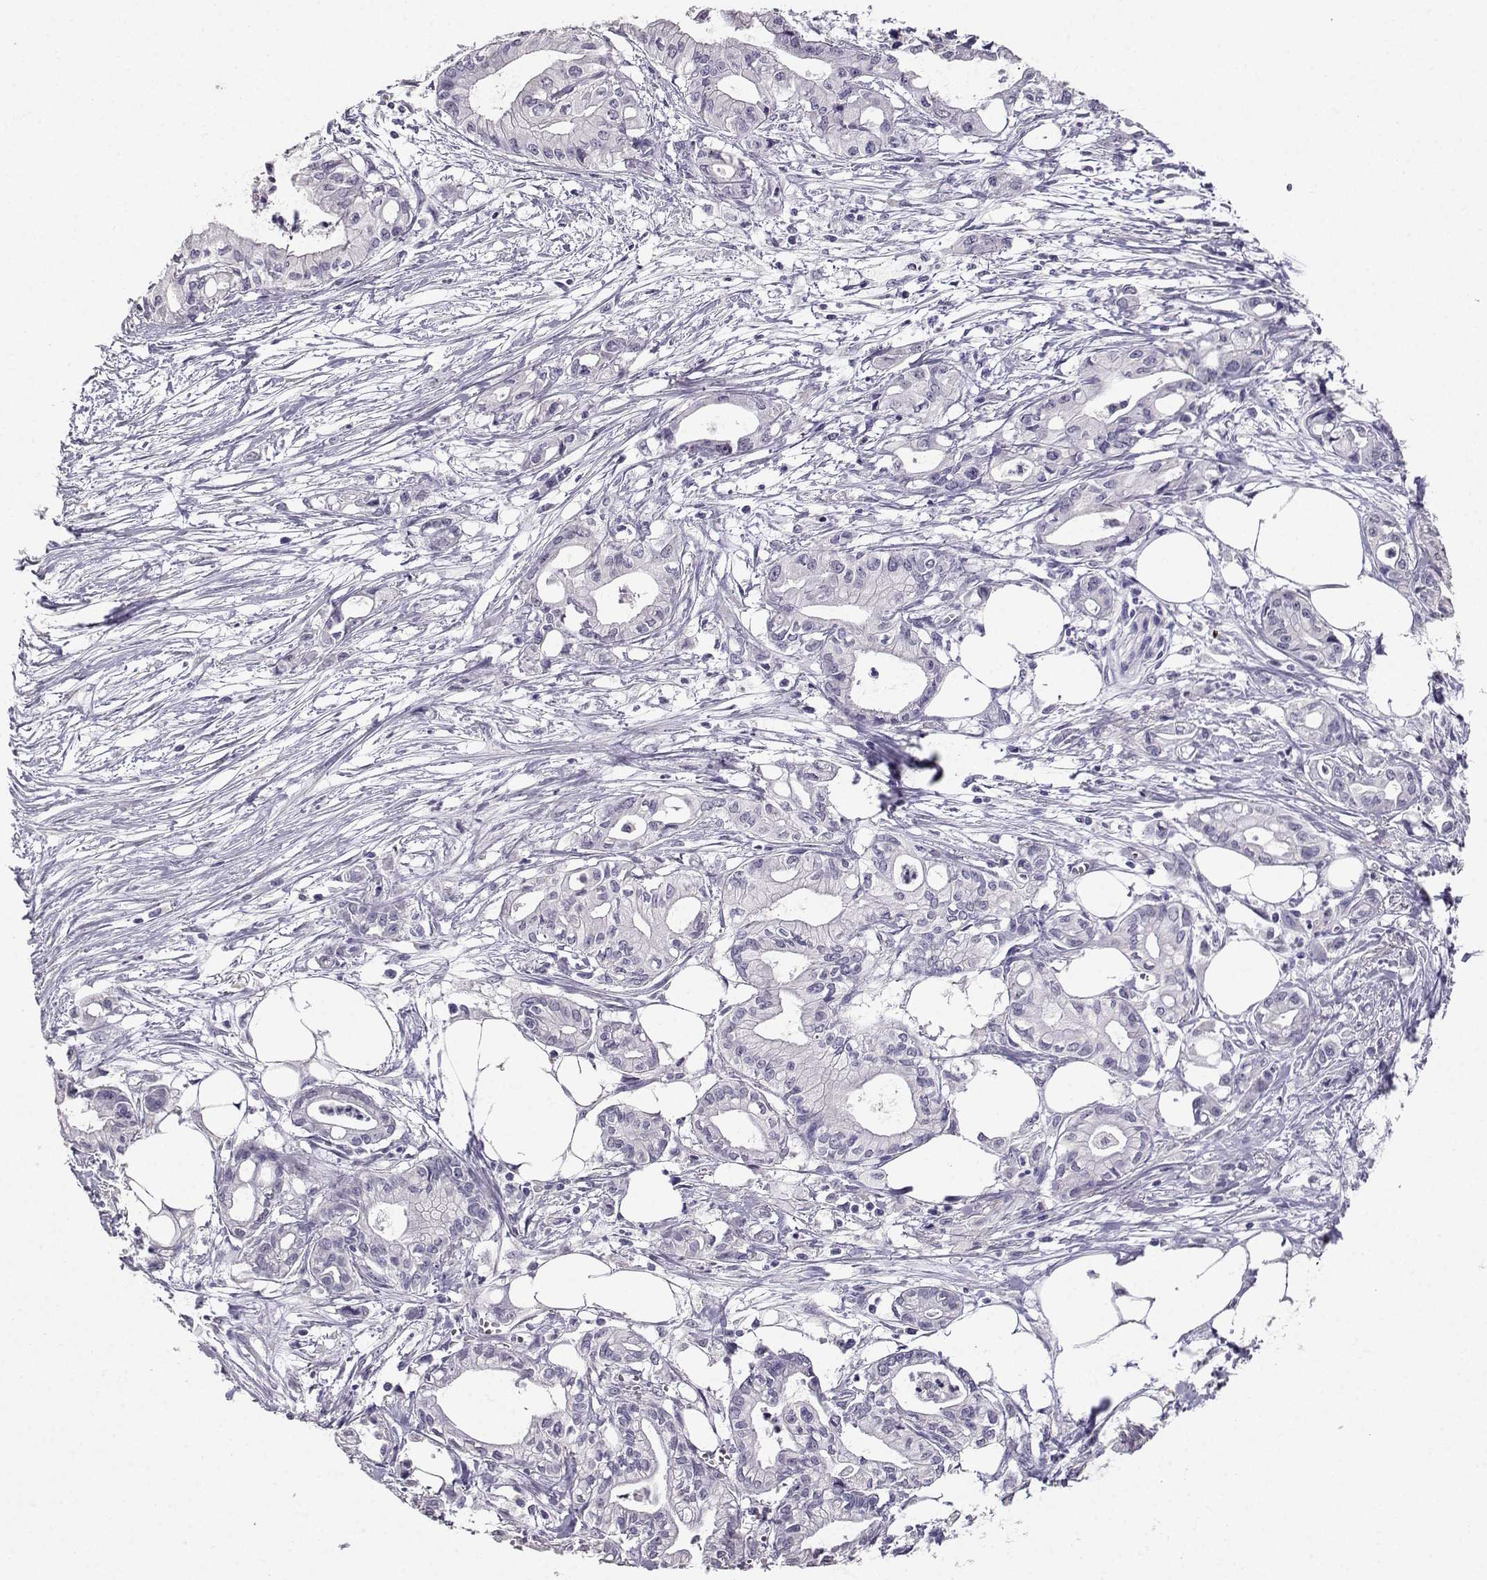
{"staining": {"intensity": "negative", "quantity": "none", "location": "none"}, "tissue": "pancreatic cancer", "cell_type": "Tumor cells", "image_type": "cancer", "snomed": [{"axis": "morphology", "description": "Adenocarcinoma, NOS"}, {"axis": "topography", "description": "Pancreas"}], "caption": "Tumor cells are negative for brown protein staining in pancreatic cancer.", "gene": "SPAG11B", "patient": {"sex": "male", "age": 71}}